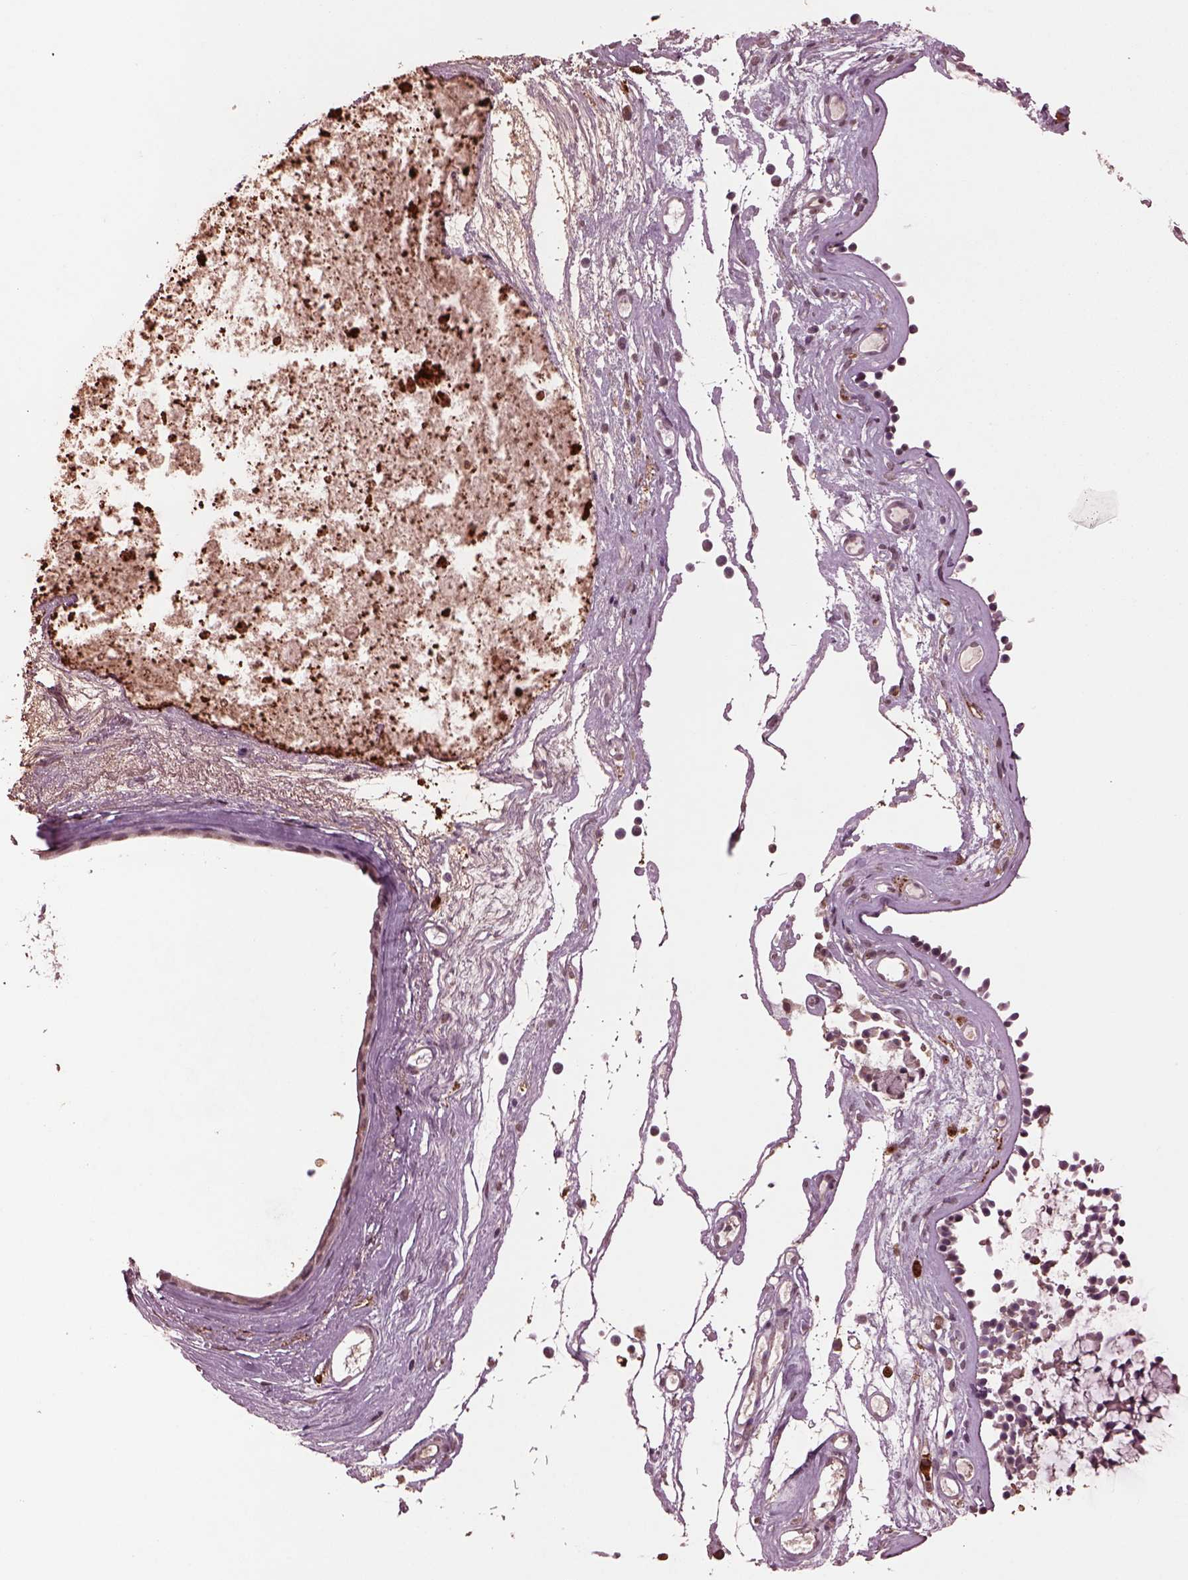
{"staining": {"intensity": "negative", "quantity": "none", "location": "none"}, "tissue": "nasopharynx", "cell_type": "Respiratory epithelial cells", "image_type": "normal", "snomed": [{"axis": "morphology", "description": "Normal tissue, NOS"}, {"axis": "topography", "description": "Nasopharynx"}], "caption": "This is an immunohistochemistry histopathology image of normal human nasopharynx. There is no staining in respiratory epithelial cells.", "gene": "IL18RAP", "patient": {"sex": "female", "age": 85}}